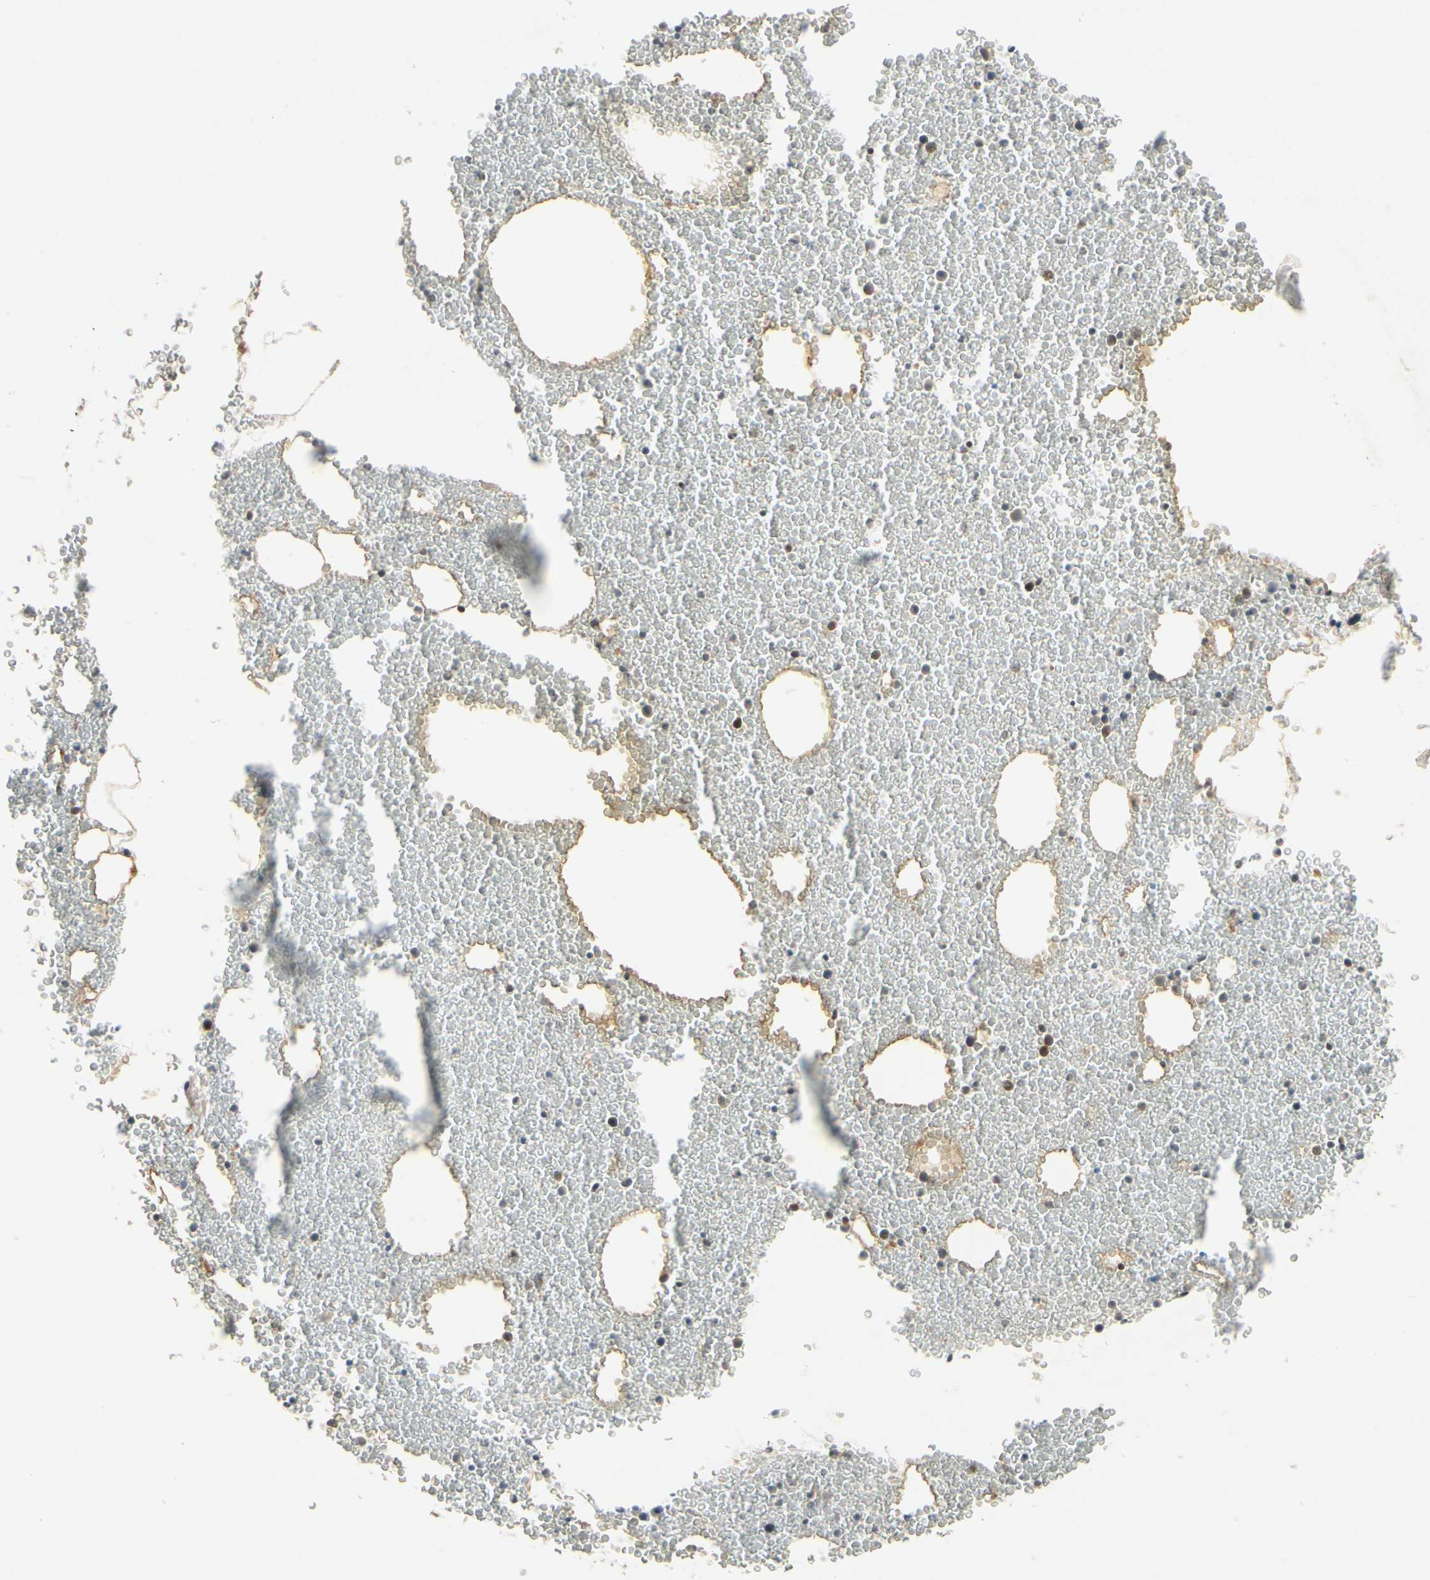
{"staining": {"intensity": "moderate", "quantity": "<25%", "location": "cytoplasmic/membranous"}, "tissue": "bone marrow", "cell_type": "Hematopoietic cells", "image_type": "normal", "snomed": [{"axis": "morphology", "description": "Normal tissue, NOS"}, {"axis": "morphology", "description": "Inflammation, NOS"}, {"axis": "topography", "description": "Bone marrow"}], "caption": "This is an image of IHC staining of normal bone marrow, which shows moderate staining in the cytoplasmic/membranous of hematopoietic cells.", "gene": "P4HA3", "patient": {"sex": "male", "age": 74}}